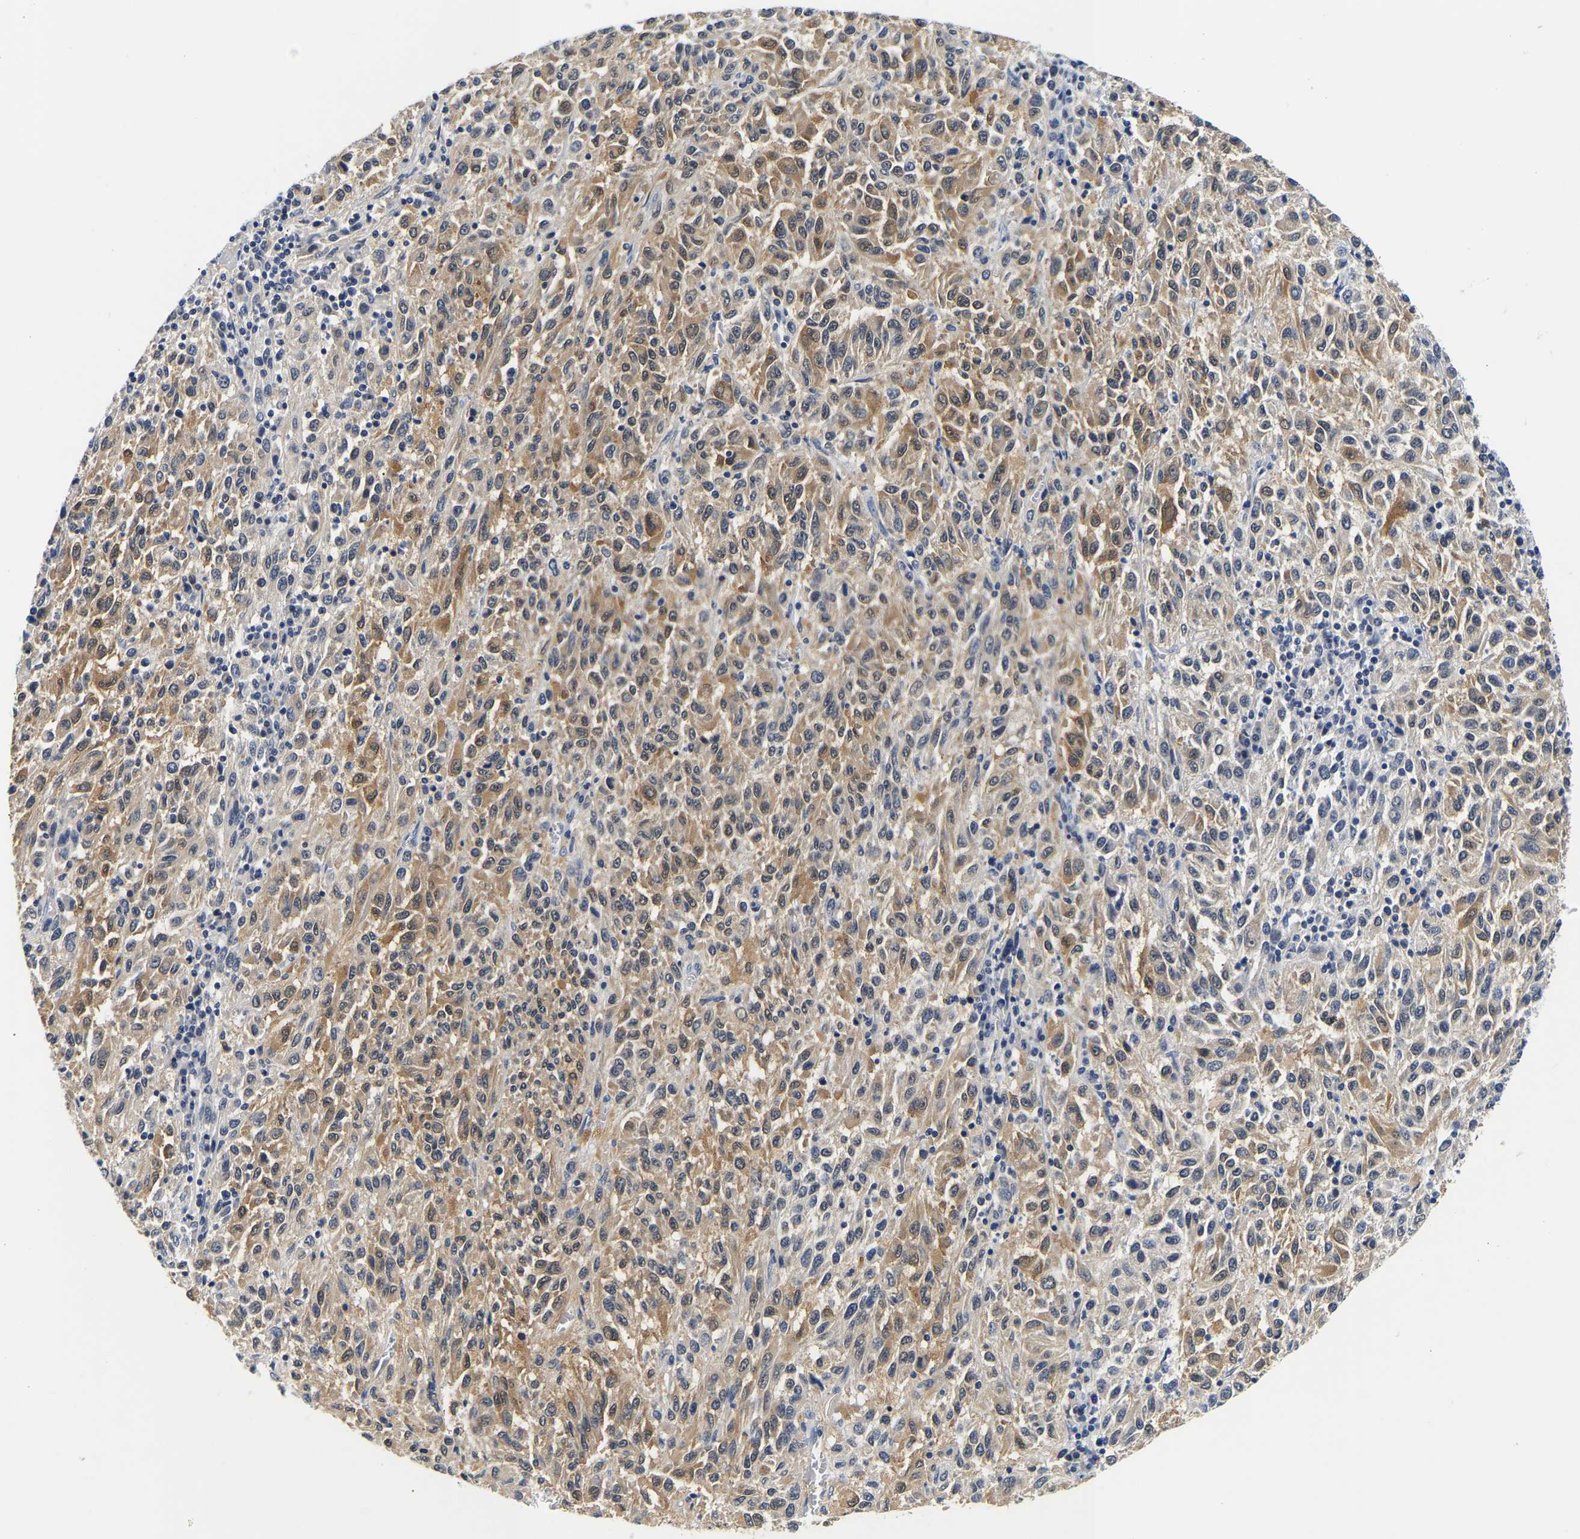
{"staining": {"intensity": "moderate", "quantity": ">75%", "location": "cytoplasmic/membranous"}, "tissue": "melanoma", "cell_type": "Tumor cells", "image_type": "cancer", "snomed": [{"axis": "morphology", "description": "Malignant melanoma, Metastatic site"}, {"axis": "topography", "description": "Lung"}], "caption": "There is medium levels of moderate cytoplasmic/membranous staining in tumor cells of melanoma, as demonstrated by immunohistochemical staining (brown color).", "gene": "UCHL3", "patient": {"sex": "male", "age": 64}}